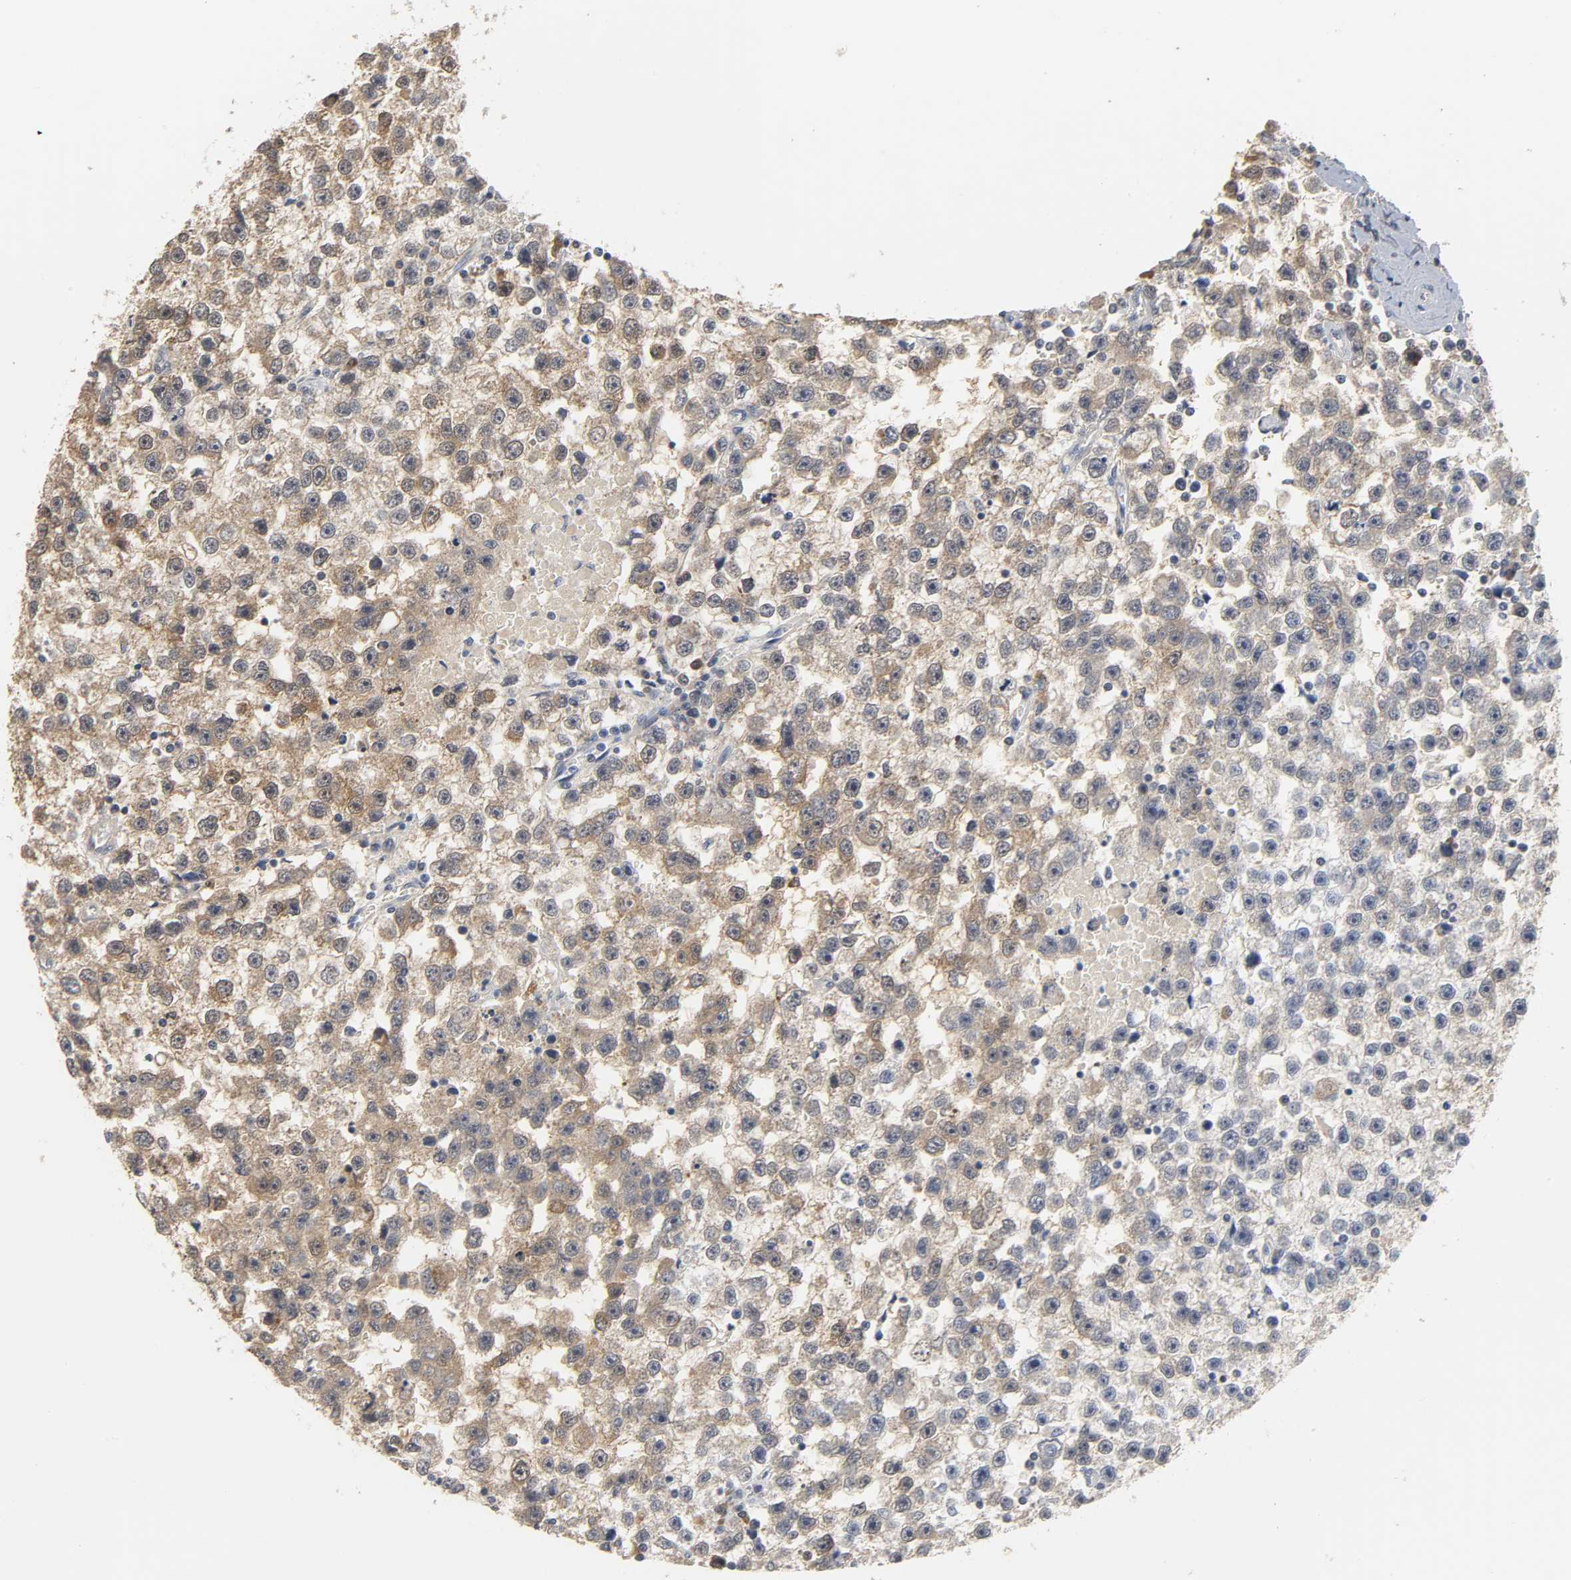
{"staining": {"intensity": "moderate", "quantity": "25%-75%", "location": "cytoplasmic/membranous"}, "tissue": "testis cancer", "cell_type": "Tumor cells", "image_type": "cancer", "snomed": [{"axis": "morphology", "description": "Seminoma, NOS"}, {"axis": "topography", "description": "Testis"}], "caption": "Testis seminoma was stained to show a protein in brown. There is medium levels of moderate cytoplasmic/membranous expression in approximately 25%-75% of tumor cells. The protein of interest is stained brown, and the nuclei are stained in blue (DAB IHC with brightfield microscopy, high magnification).", "gene": "MIF", "patient": {"sex": "male", "age": 33}}